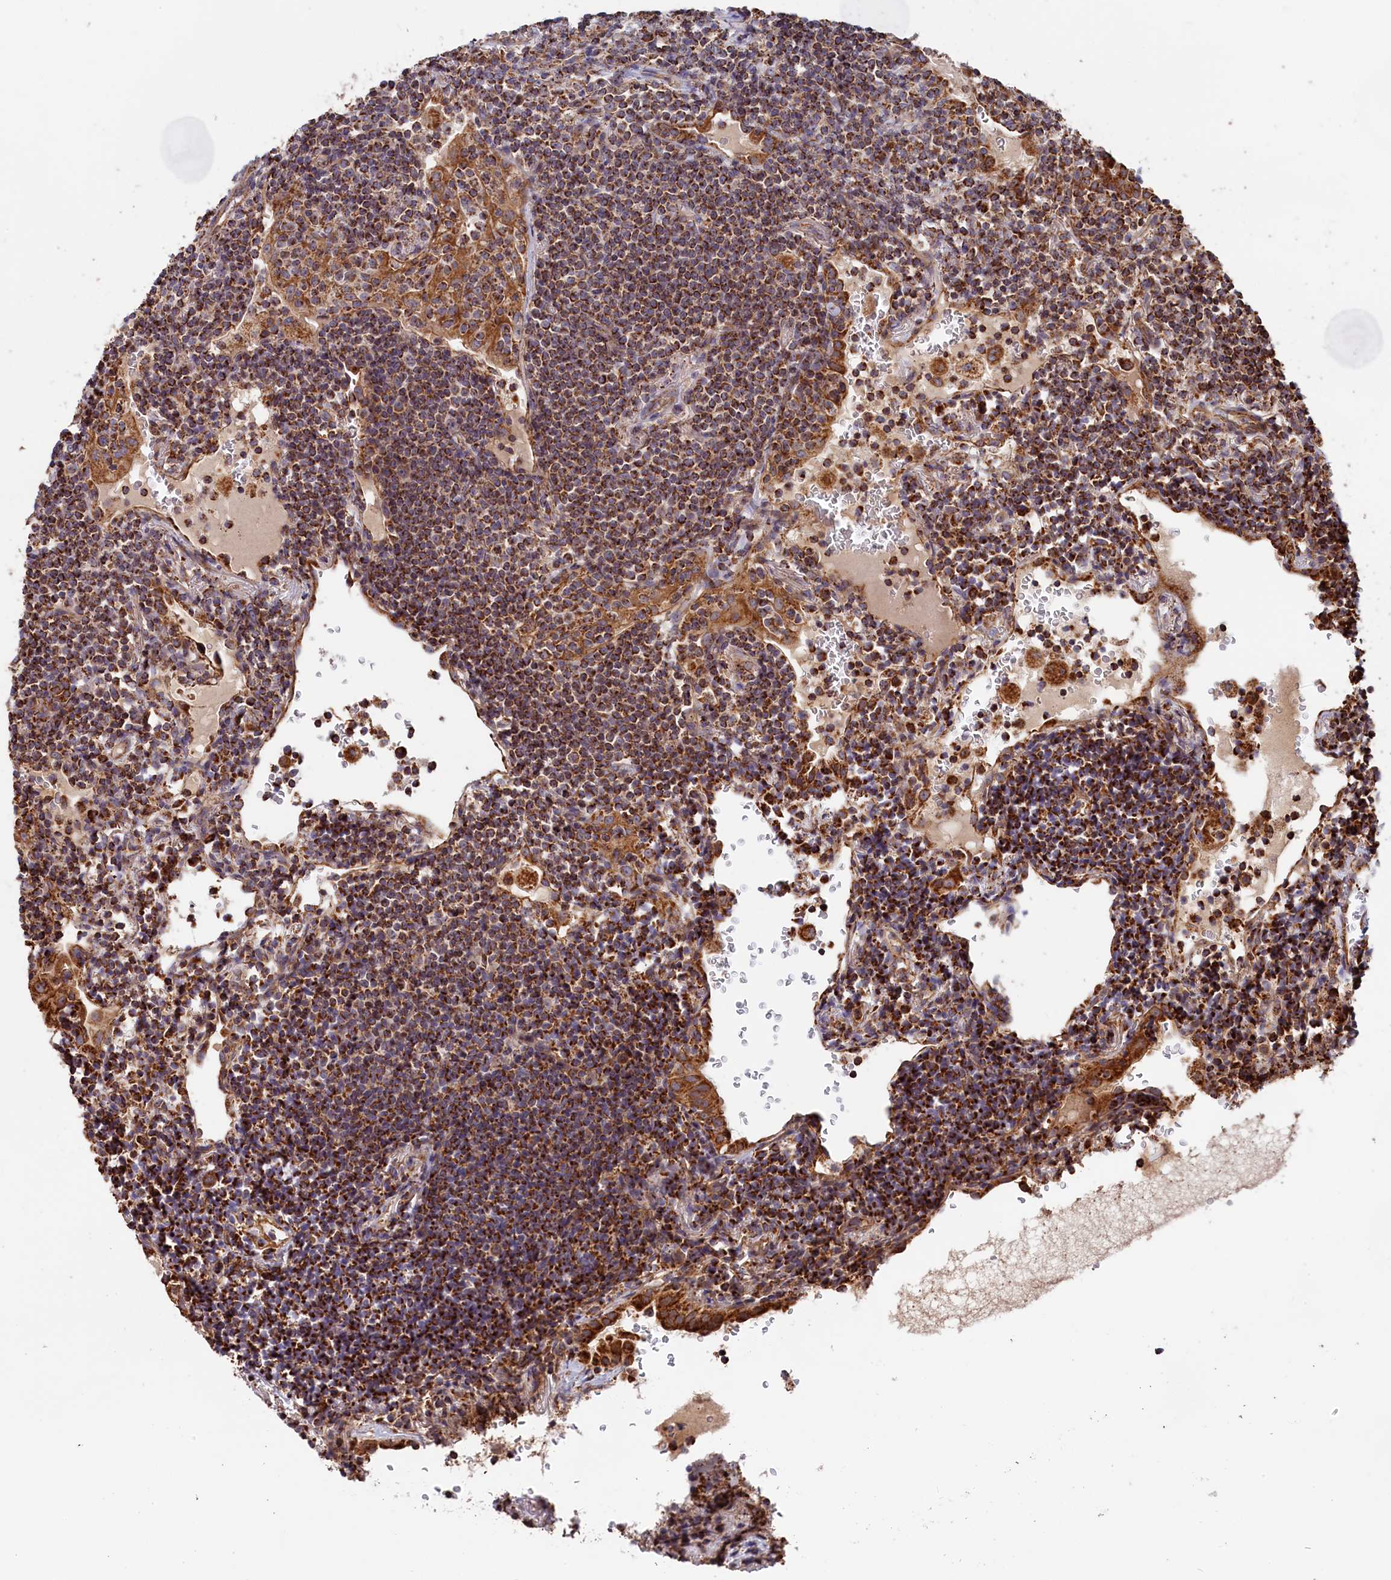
{"staining": {"intensity": "strong", "quantity": ">75%", "location": "cytoplasmic/membranous"}, "tissue": "lymphoma", "cell_type": "Tumor cells", "image_type": "cancer", "snomed": [{"axis": "morphology", "description": "Malignant lymphoma, non-Hodgkin's type, Low grade"}, {"axis": "topography", "description": "Lung"}], "caption": "Brown immunohistochemical staining in lymphoma reveals strong cytoplasmic/membranous expression in approximately >75% of tumor cells.", "gene": "MACROD1", "patient": {"sex": "female", "age": 71}}